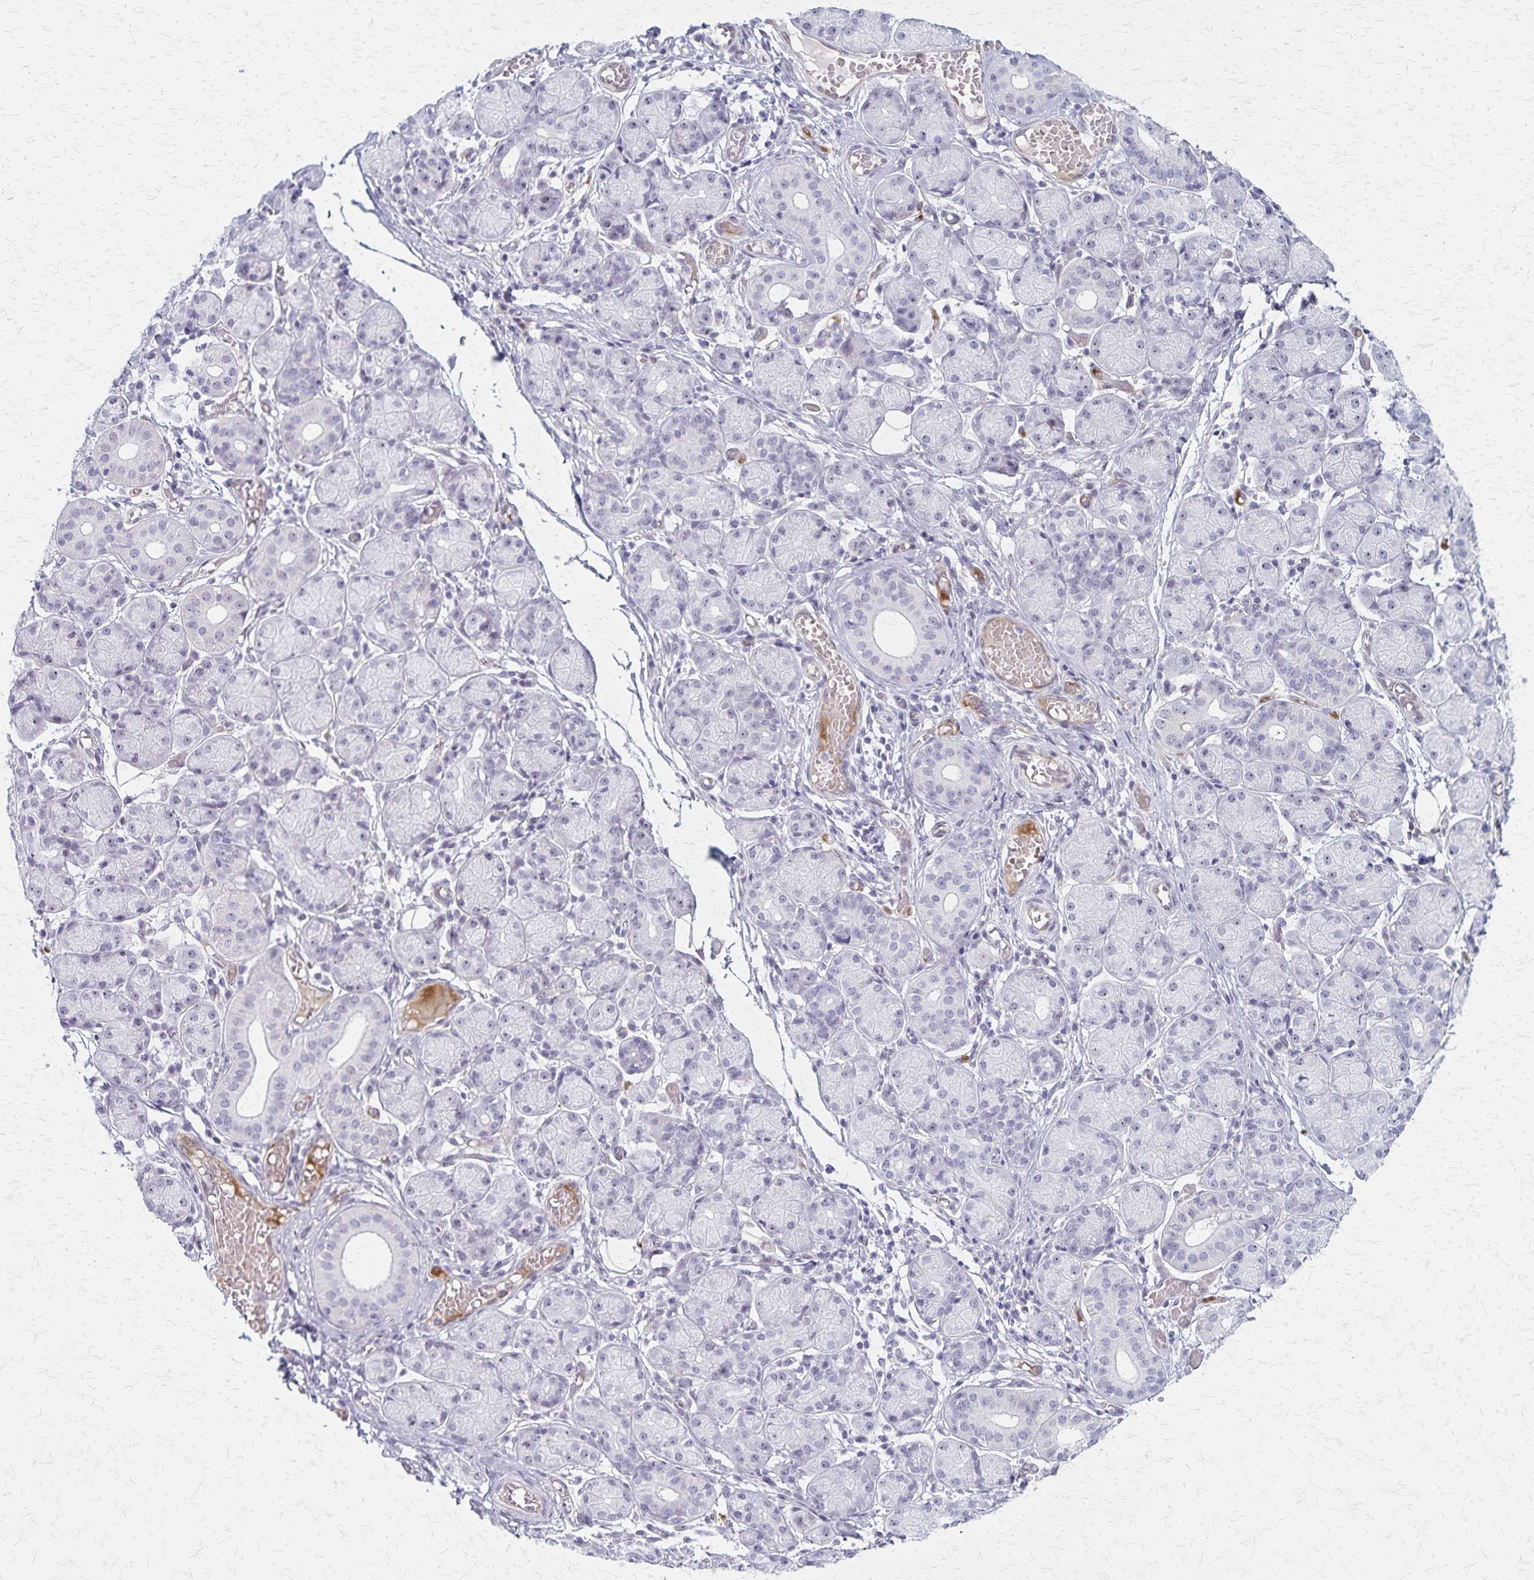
{"staining": {"intensity": "negative", "quantity": "none", "location": "none"}, "tissue": "salivary gland", "cell_type": "Glandular cells", "image_type": "normal", "snomed": [{"axis": "morphology", "description": "Normal tissue, NOS"}, {"axis": "topography", "description": "Salivary gland"}], "caption": "Immunohistochemical staining of benign salivary gland exhibits no significant staining in glandular cells. (Stains: DAB (3,3'-diaminobenzidine) IHC with hematoxylin counter stain, Microscopy: brightfield microscopy at high magnification).", "gene": "DLK2", "patient": {"sex": "female", "age": 24}}